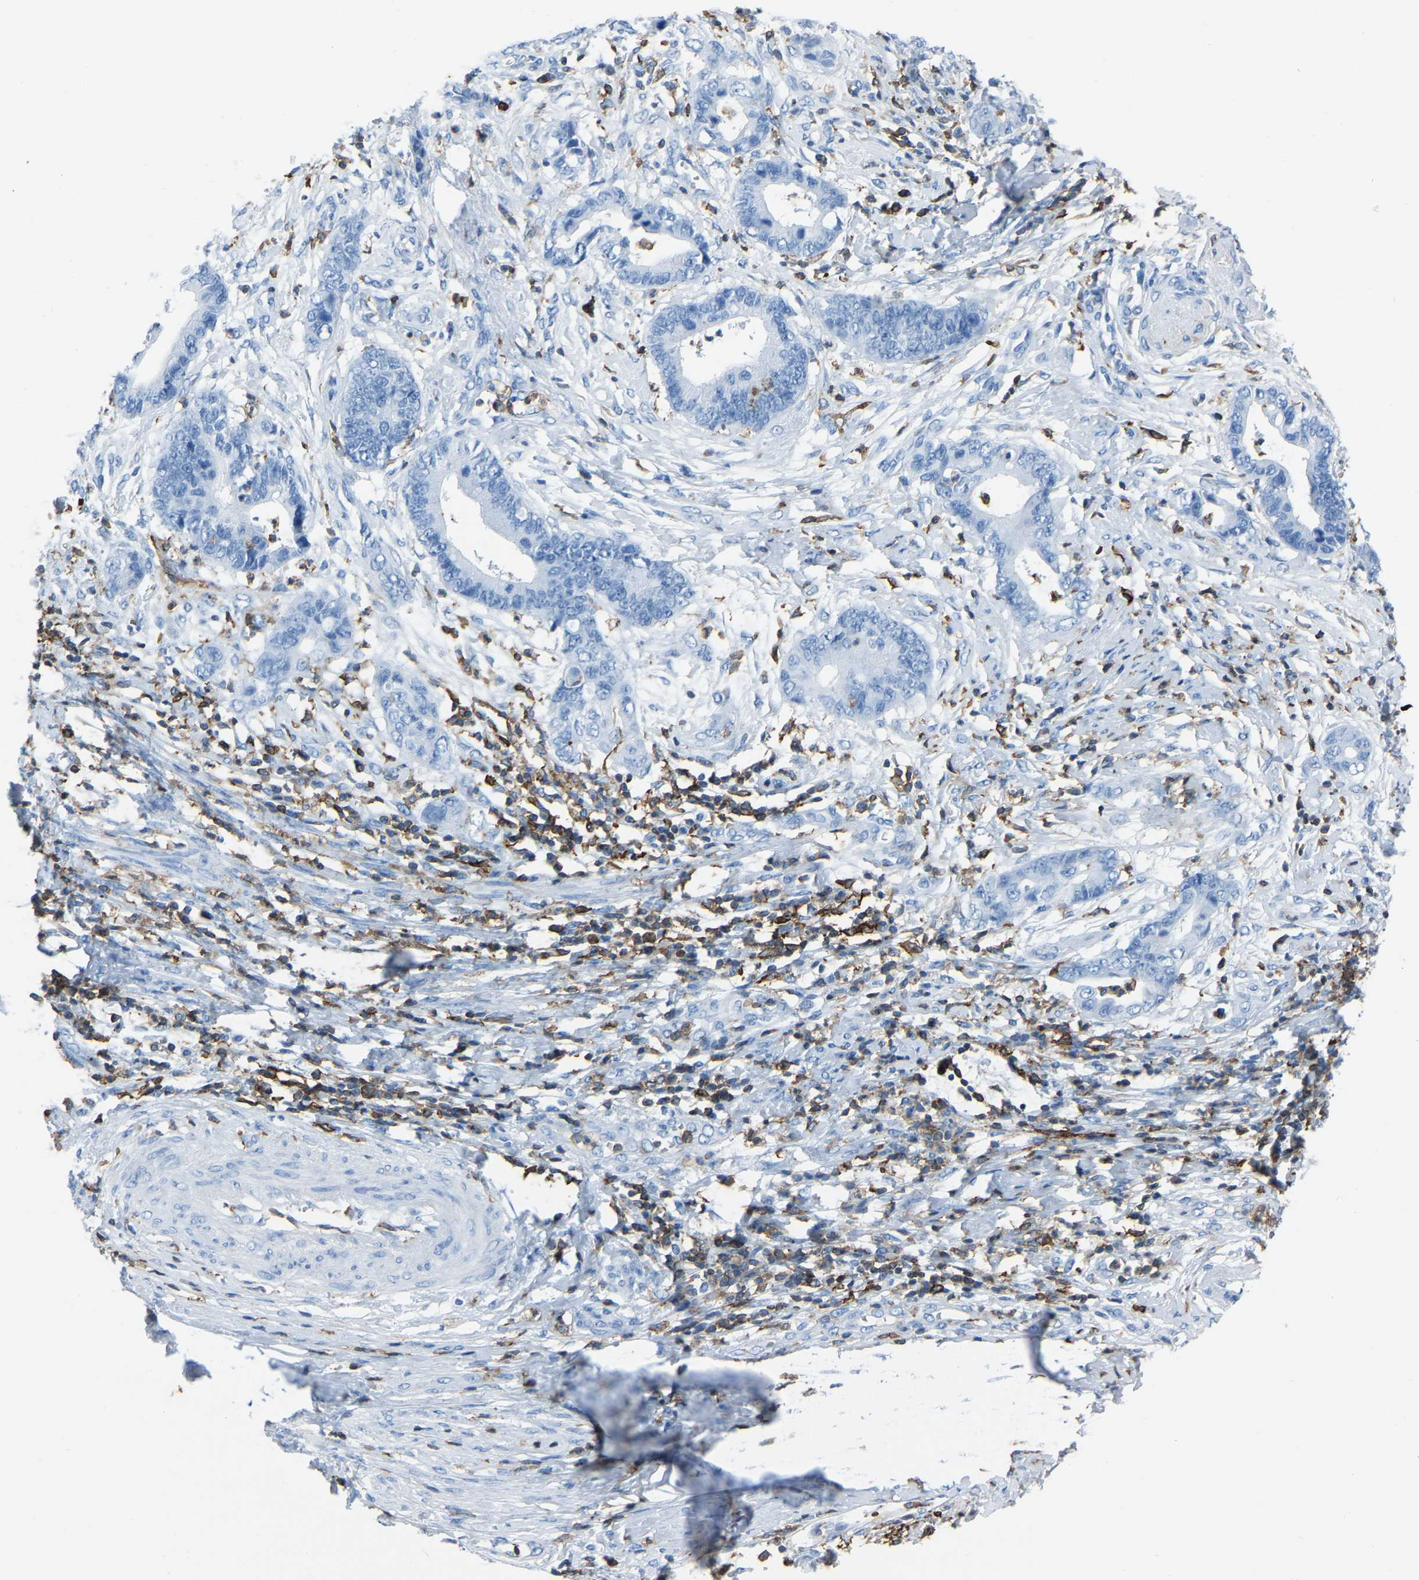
{"staining": {"intensity": "negative", "quantity": "none", "location": "none"}, "tissue": "cervical cancer", "cell_type": "Tumor cells", "image_type": "cancer", "snomed": [{"axis": "morphology", "description": "Adenocarcinoma, NOS"}, {"axis": "topography", "description": "Cervix"}], "caption": "Immunohistochemistry photomicrograph of human cervical cancer (adenocarcinoma) stained for a protein (brown), which displays no staining in tumor cells.", "gene": "LSP1", "patient": {"sex": "female", "age": 44}}